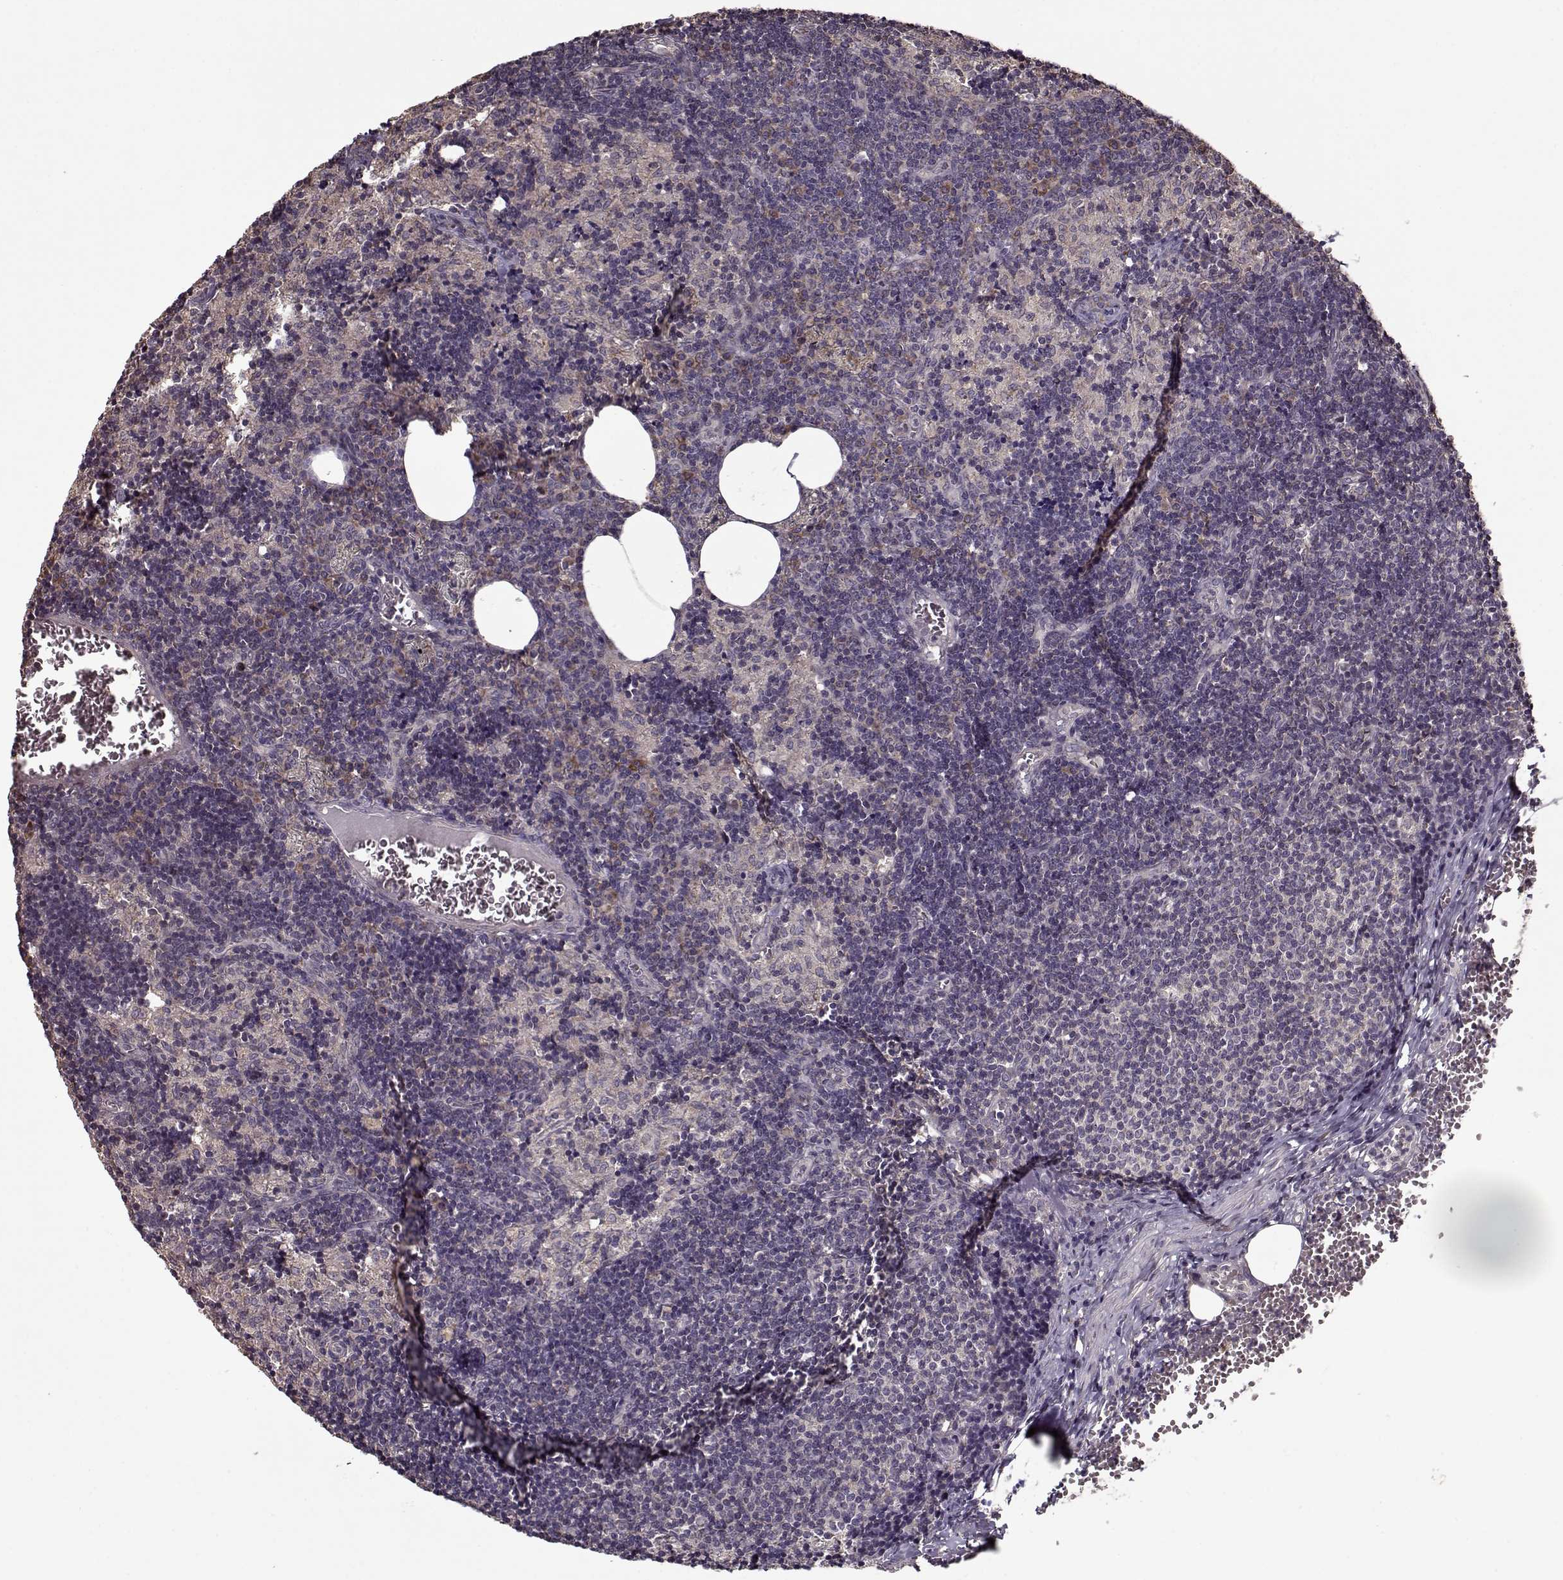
{"staining": {"intensity": "strong", "quantity": "<25%", "location": "cytoplasmic/membranous"}, "tissue": "lymph node", "cell_type": "Non-germinal center cells", "image_type": "normal", "snomed": [{"axis": "morphology", "description": "Normal tissue, NOS"}, {"axis": "topography", "description": "Lymph node"}], "caption": "This is an image of immunohistochemistry staining of unremarkable lymph node, which shows strong expression in the cytoplasmic/membranous of non-germinal center cells.", "gene": "IMMP1L", "patient": {"sex": "female", "age": 50}}